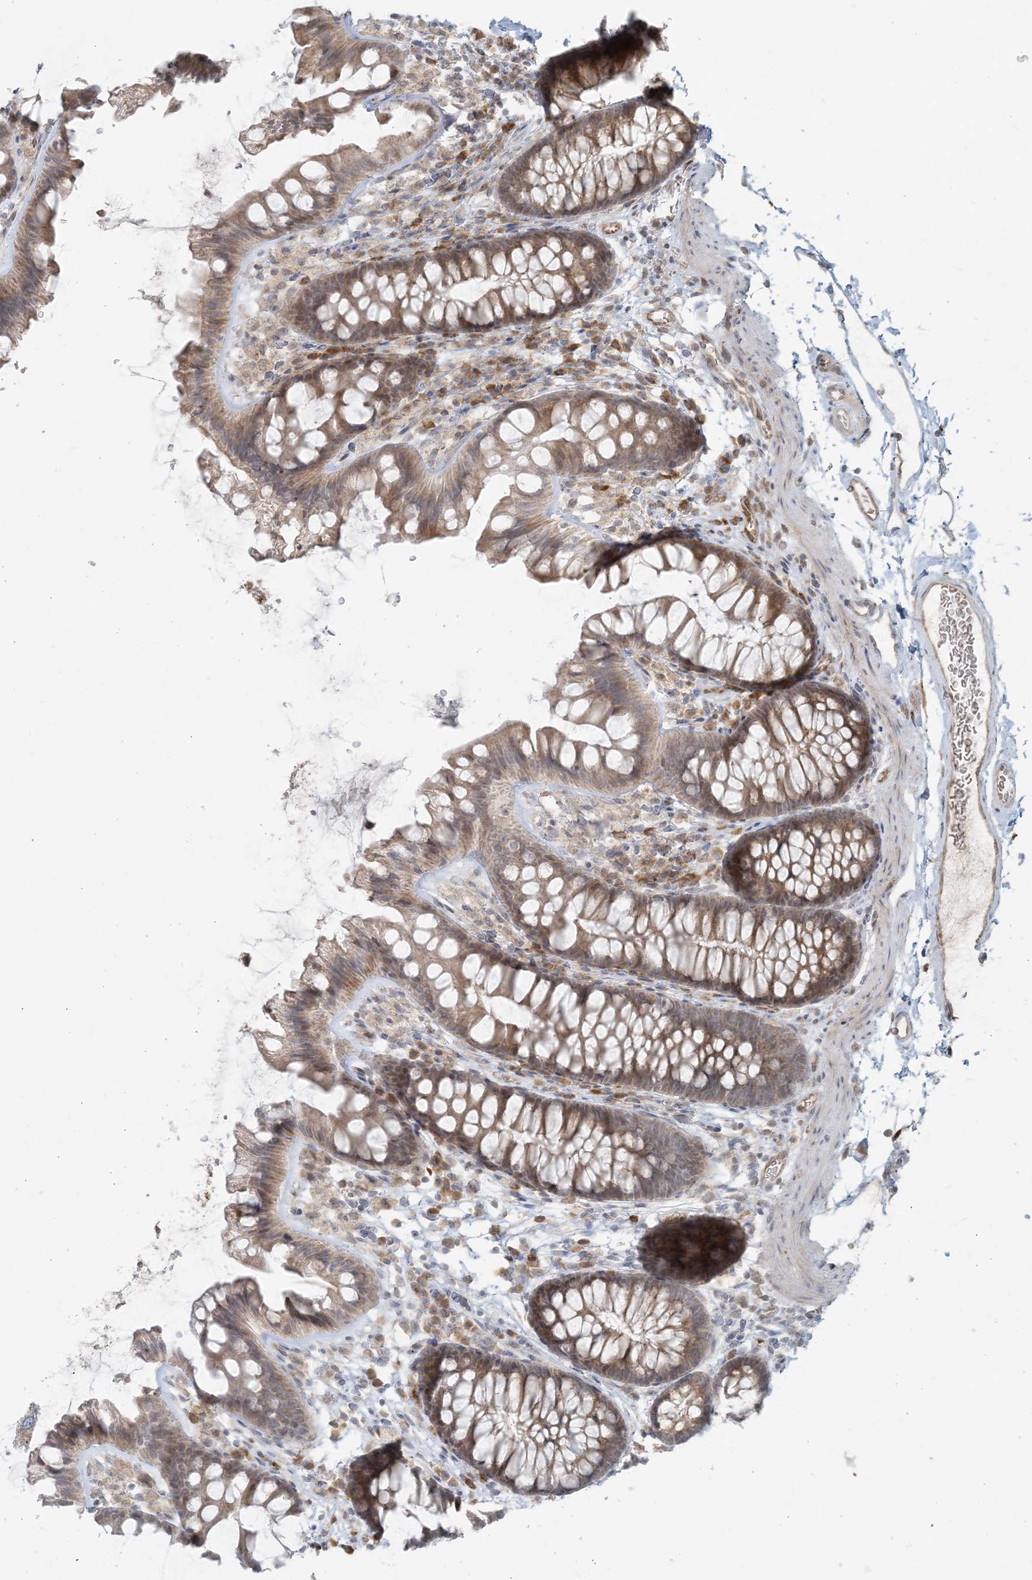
{"staining": {"intensity": "weak", "quantity": "25%-75%", "location": "cytoplasmic/membranous"}, "tissue": "colon", "cell_type": "Endothelial cells", "image_type": "normal", "snomed": [{"axis": "morphology", "description": "Normal tissue, NOS"}, {"axis": "topography", "description": "Colon"}], "caption": "Immunohistochemistry (IHC) (DAB (3,3'-diaminobenzidine)) staining of unremarkable colon reveals weak cytoplasmic/membranous protein positivity in approximately 25%-75% of endothelial cells. Using DAB (3,3'-diaminobenzidine) (brown) and hematoxylin (blue) stains, captured at high magnification using brightfield microscopy.", "gene": "HACL1", "patient": {"sex": "female", "age": 62}}